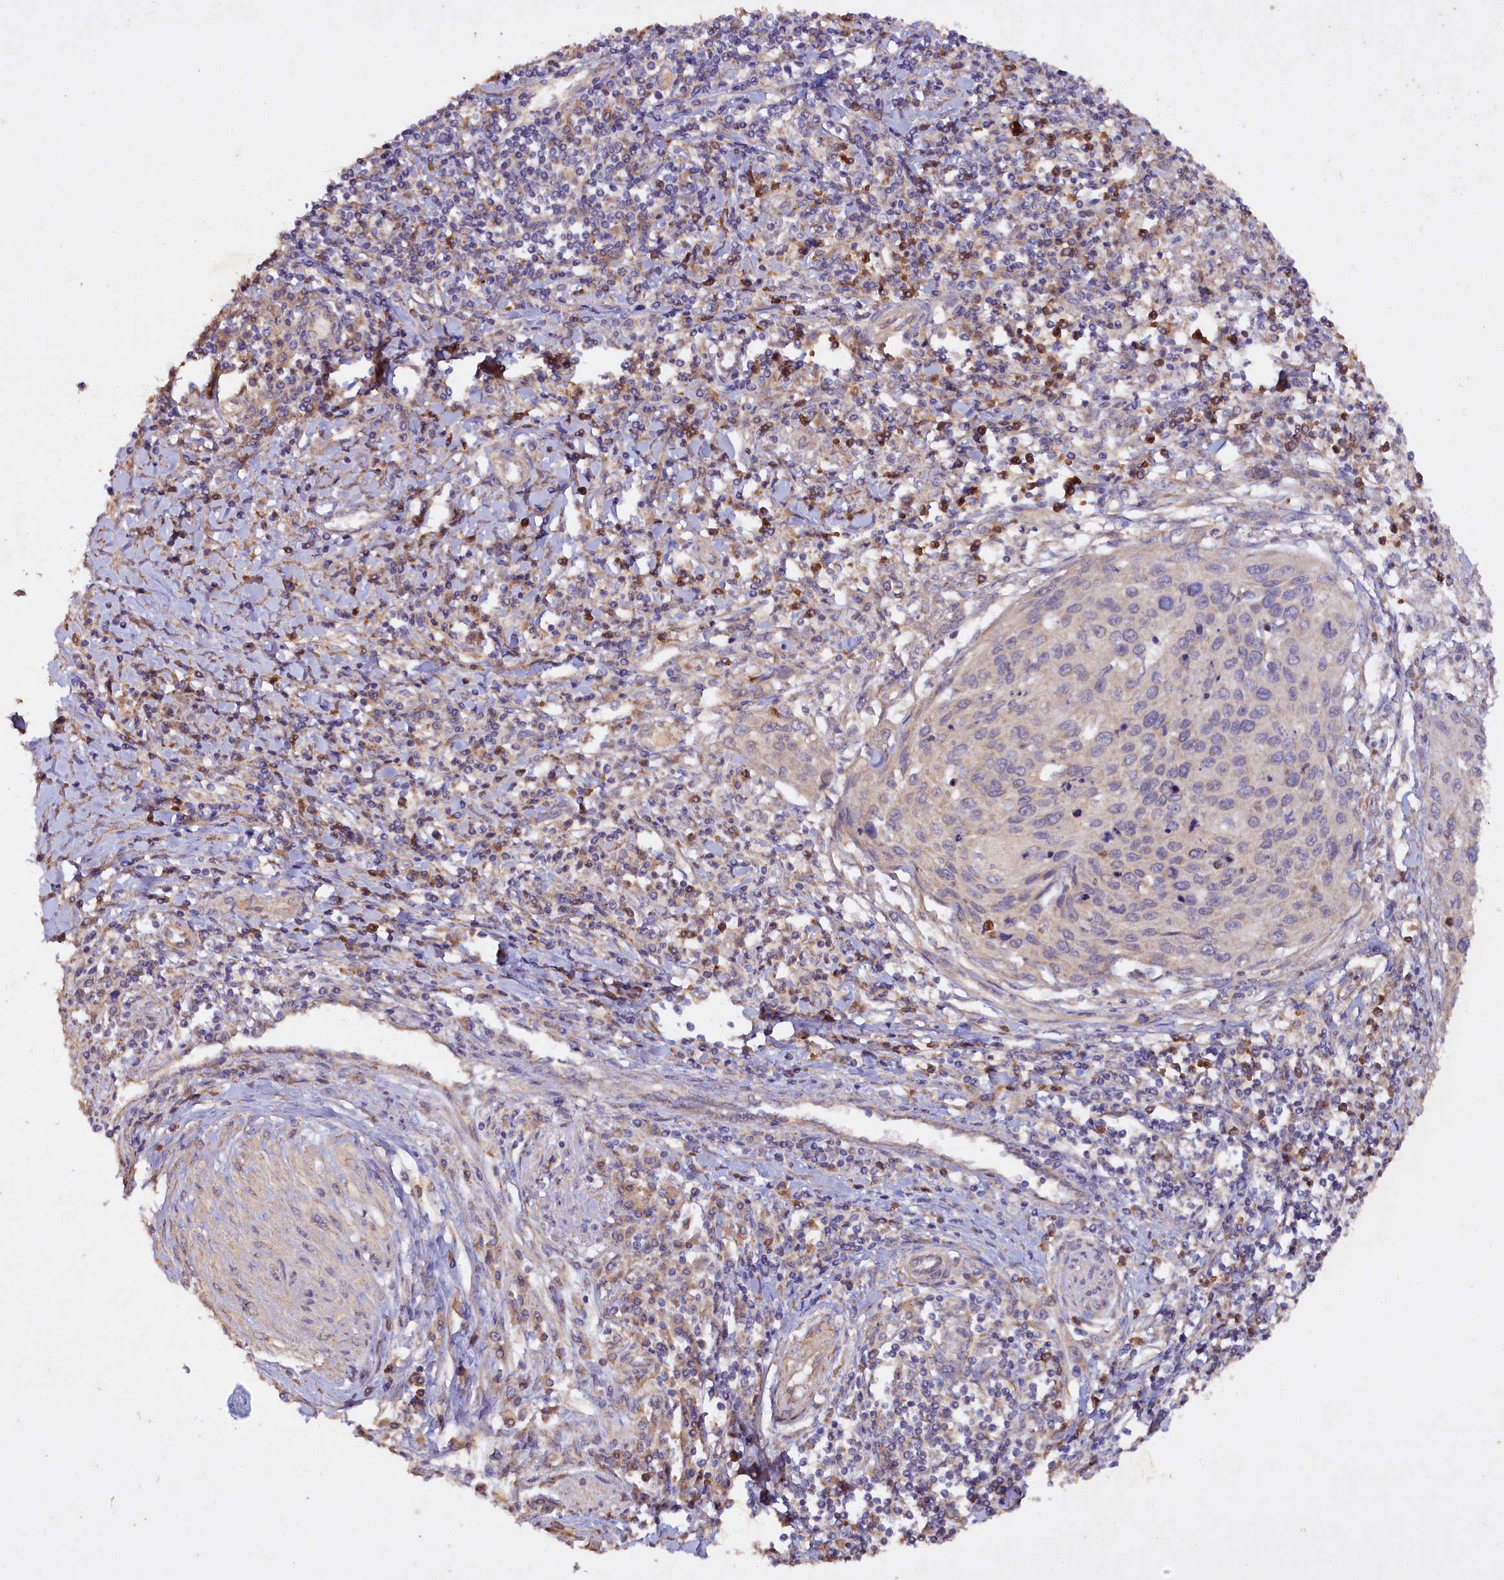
{"staining": {"intensity": "negative", "quantity": "none", "location": "none"}, "tissue": "cervical cancer", "cell_type": "Tumor cells", "image_type": "cancer", "snomed": [{"axis": "morphology", "description": "Squamous cell carcinoma, NOS"}, {"axis": "topography", "description": "Cervix"}], "caption": "Histopathology image shows no protein expression in tumor cells of squamous cell carcinoma (cervical) tissue. The staining was performed using DAB (3,3'-diaminobenzidine) to visualize the protein expression in brown, while the nuclei were stained in blue with hematoxylin (Magnification: 20x).", "gene": "ETFBKMT", "patient": {"sex": "female", "age": 32}}